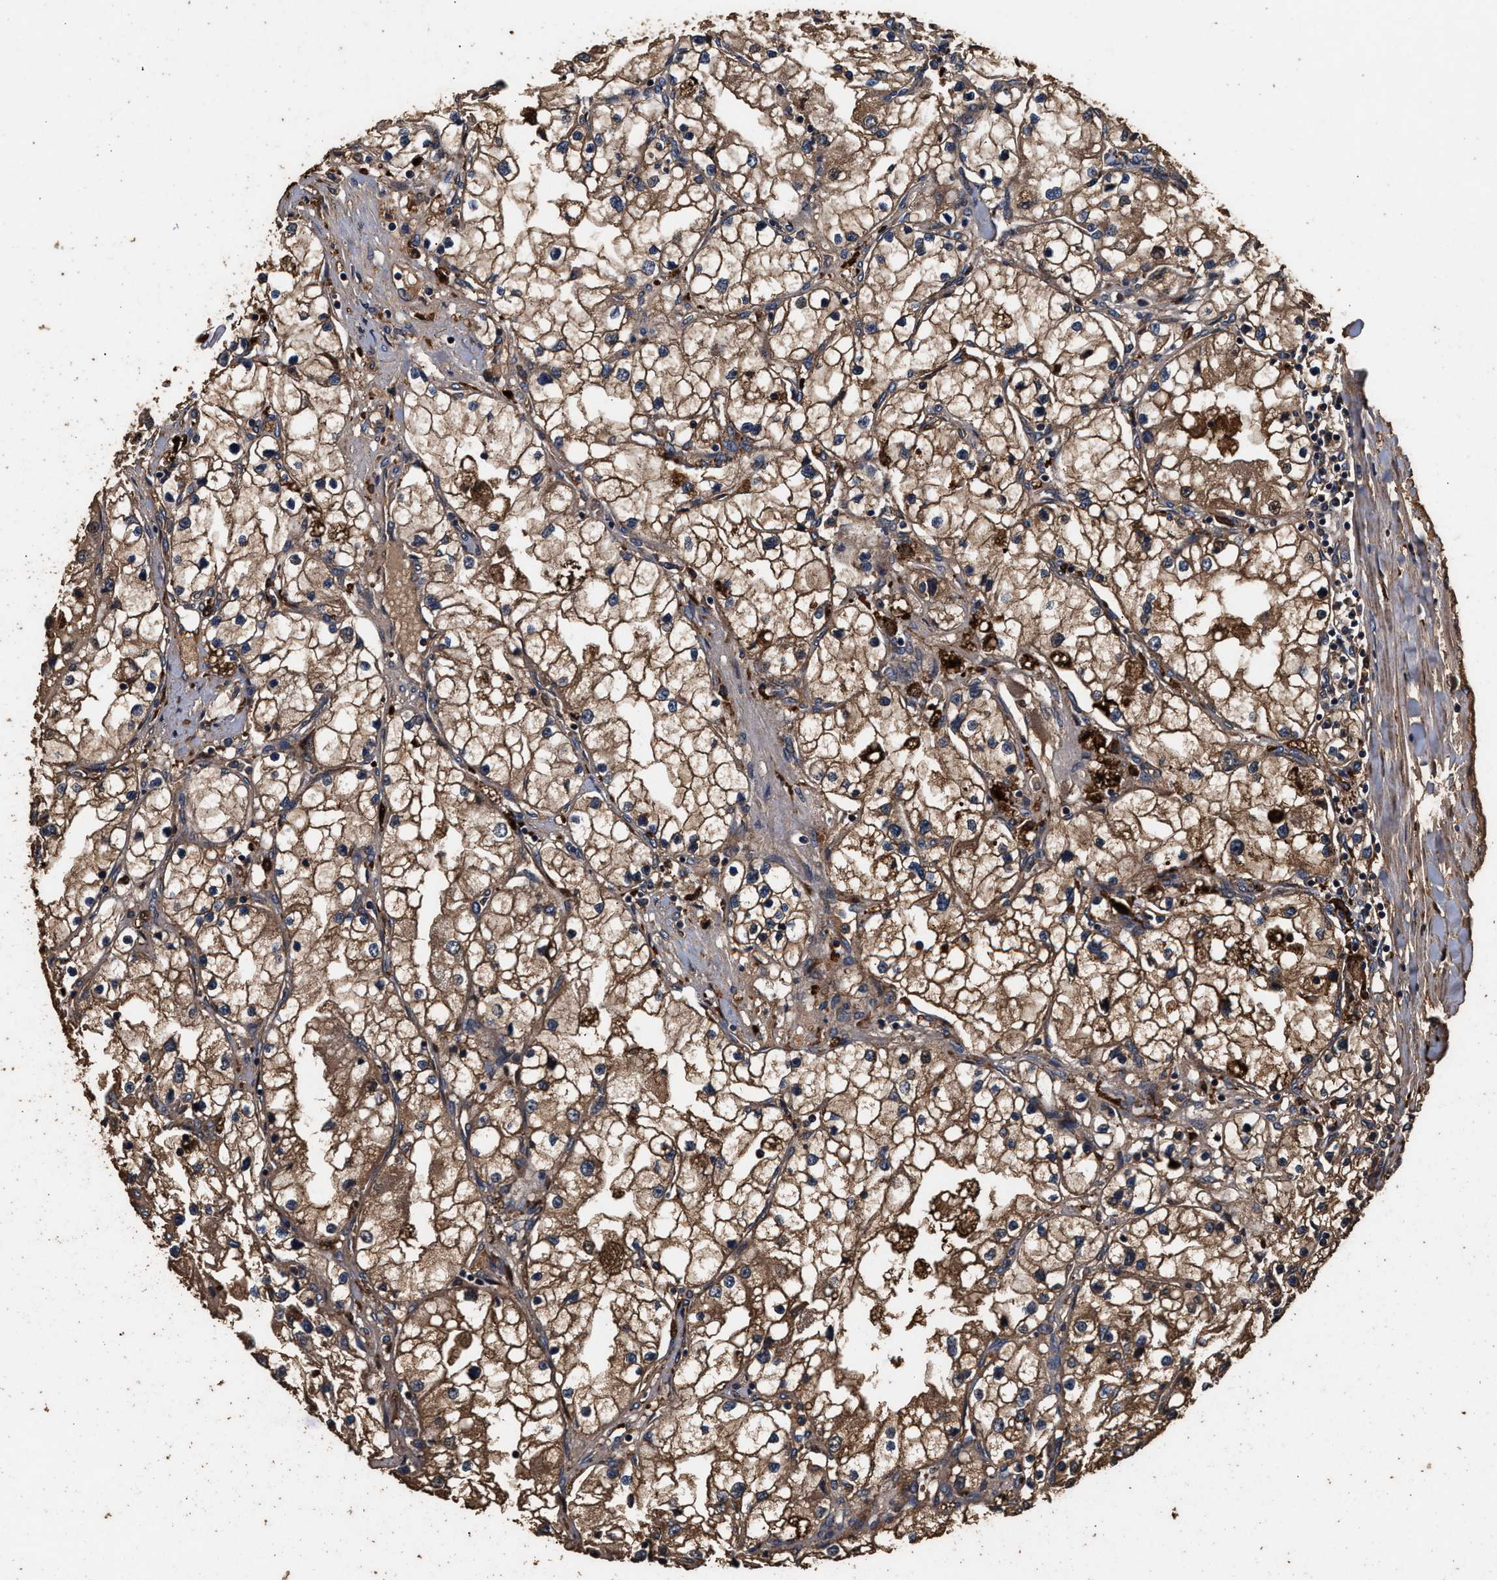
{"staining": {"intensity": "moderate", "quantity": ">75%", "location": "cytoplasmic/membranous"}, "tissue": "renal cancer", "cell_type": "Tumor cells", "image_type": "cancer", "snomed": [{"axis": "morphology", "description": "Adenocarcinoma, NOS"}, {"axis": "topography", "description": "Kidney"}], "caption": "The histopathology image shows immunohistochemical staining of renal cancer. There is moderate cytoplasmic/membranous staining is appreciated in about >75% of tumor cells.", "gene": "KYAT1", "patient": {"sex": "male", "age": 68}}